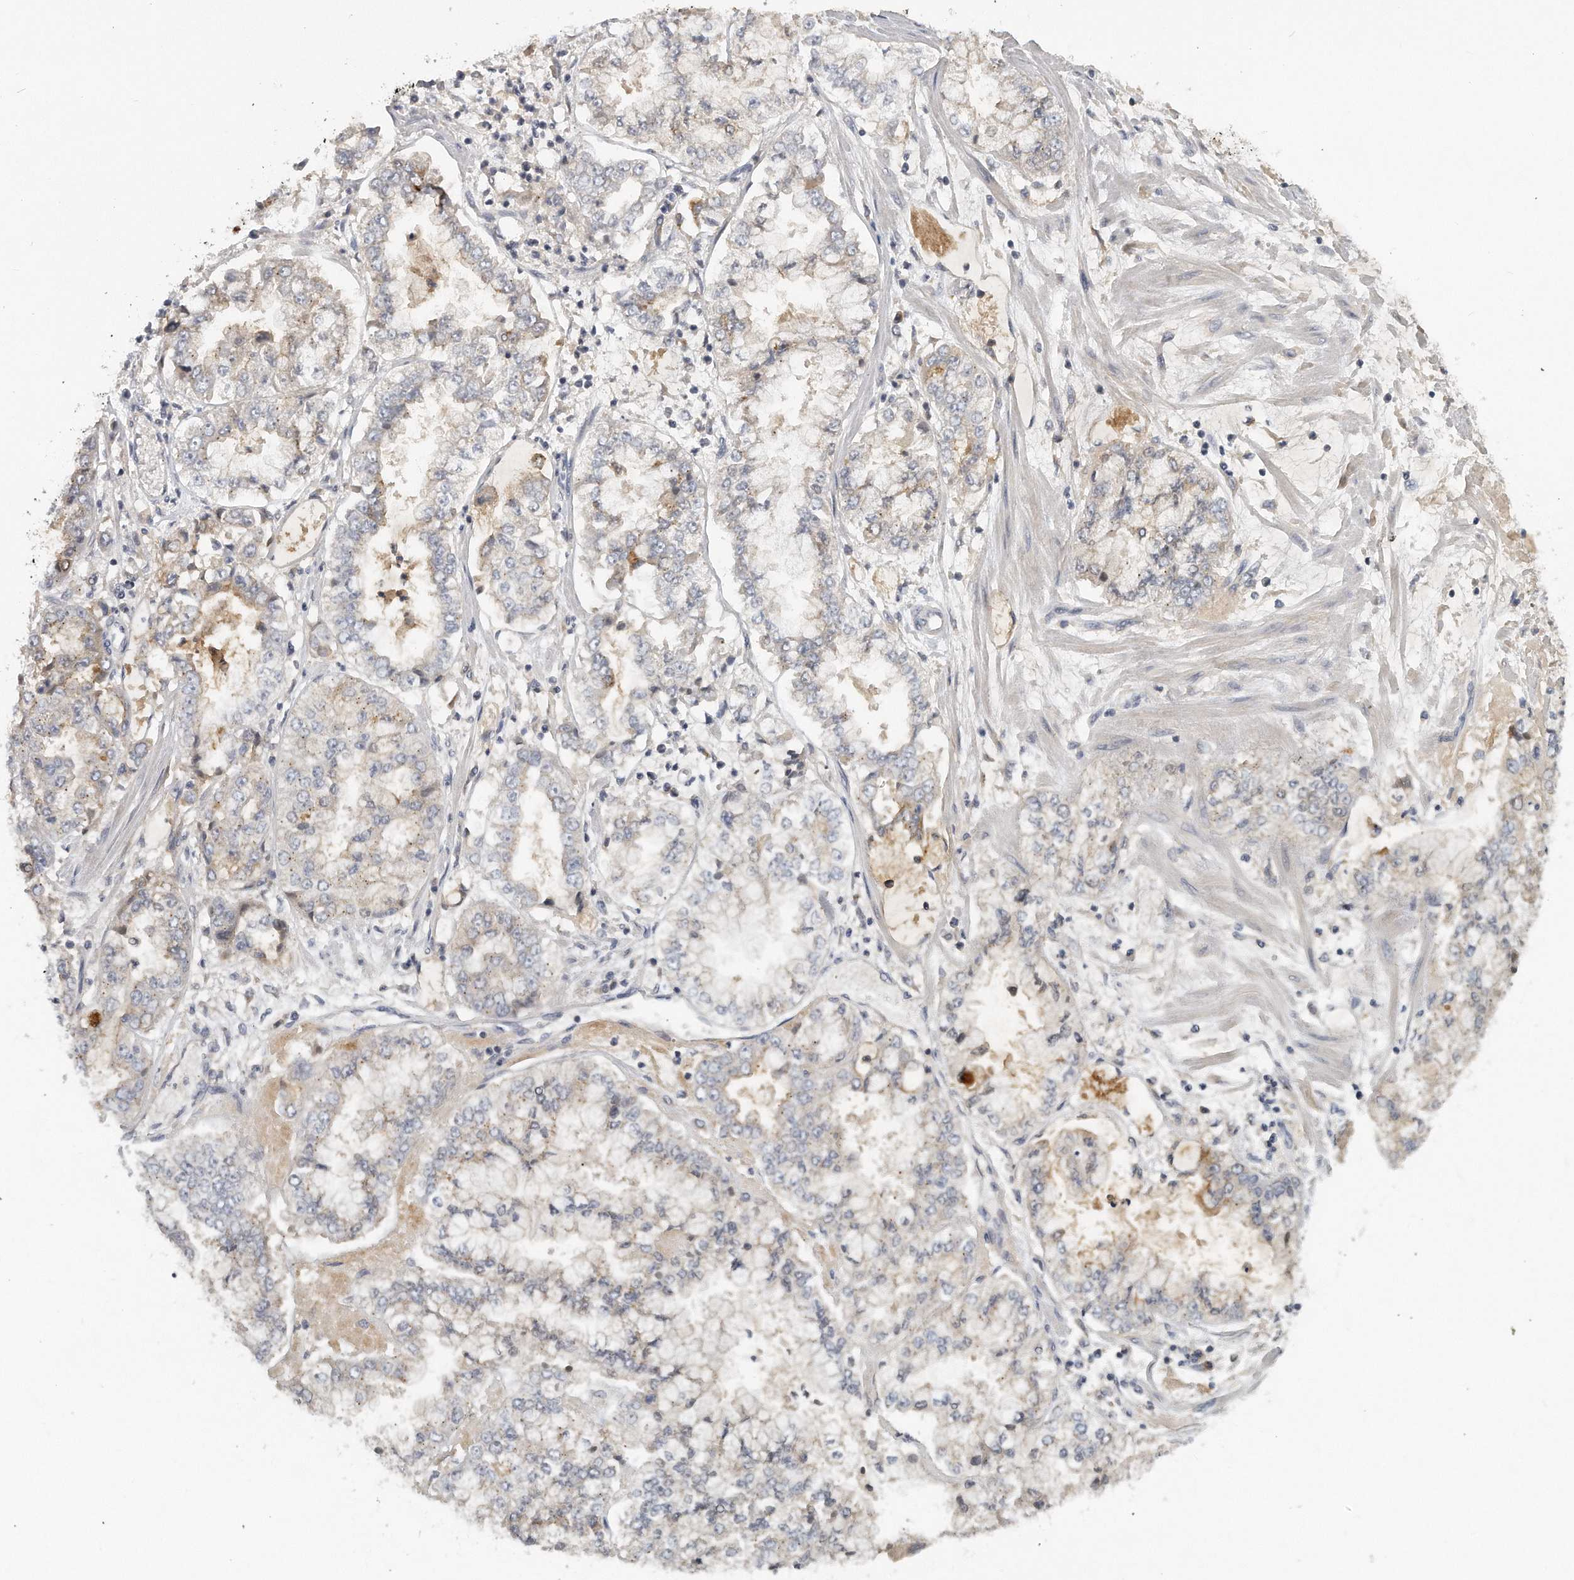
{"staining": {"intensity": "weak", "quantity": "<25%", "location": "cytoplasmic/membranous"}, "tissue": "stomach cancer", "cell_type": "Tumor cells", "image_type": "cancer", "snomed": [{"axis": "morphology", "description": "Adenocarcinoma, NOS"}, {"axis": "topography", "description": "Stomach"}], "caption": "Tumor cells show no significant staining in stomach adenocarcinoma.", "gene": "TRAPPC14", "patient": {"sex": "male", "age": 76}}